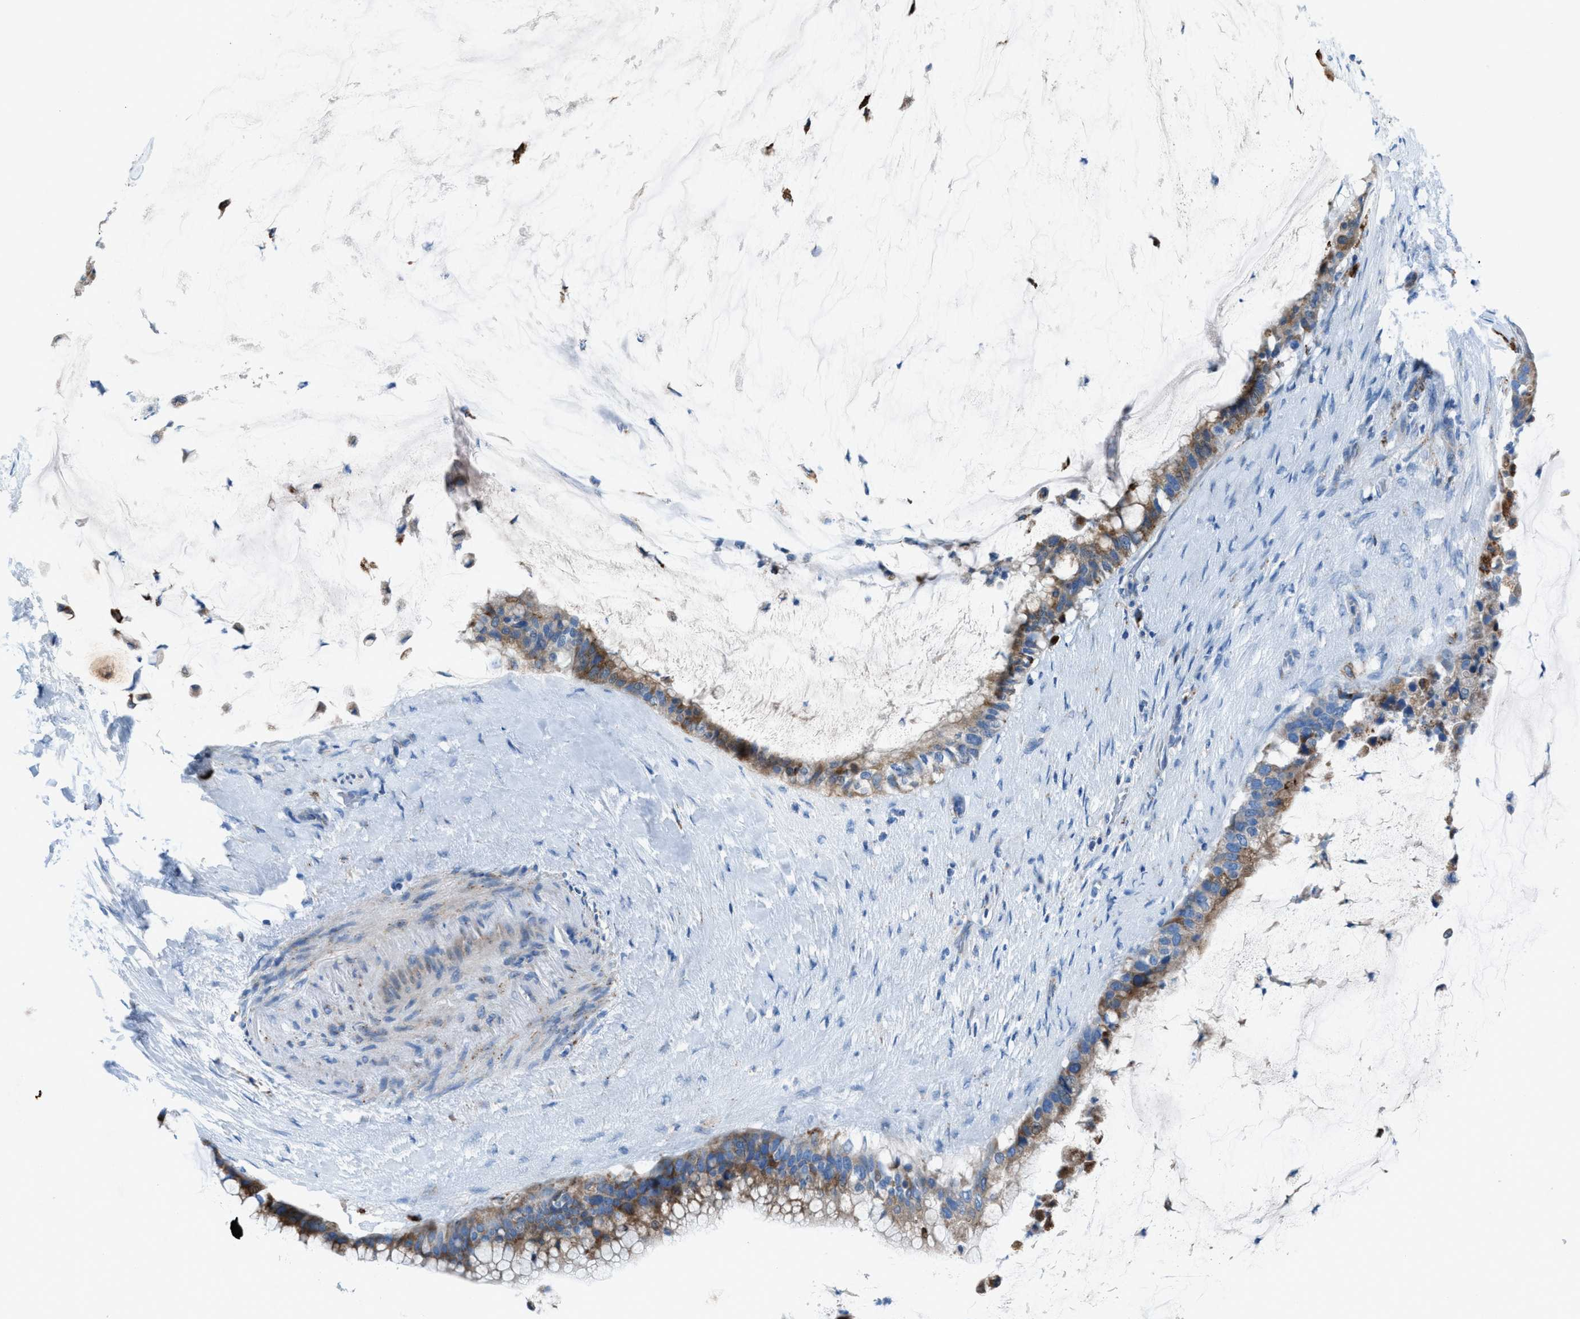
{"staining": {"intensity": "moderate", "quantity": ">75%", "location": "cytoplasmic/membranous"}, "tissue": "pancreatic cancer", "cell_type": "Tumor cells", "image_type": "cancer", "snomed": [{"axis": "morphology", "description": "Adenocarcinoma, NOS"}, {"axis": "topography", "description": "Pancreas"}], "caption": "Tumor cells reveal medium levels of moderate cytoplasmic/membranous staining in about >75% of cells in human pancreatic adenocarcinoma.", "gene": "CD1B", "patient": {"sex": "male", "age": 41}}